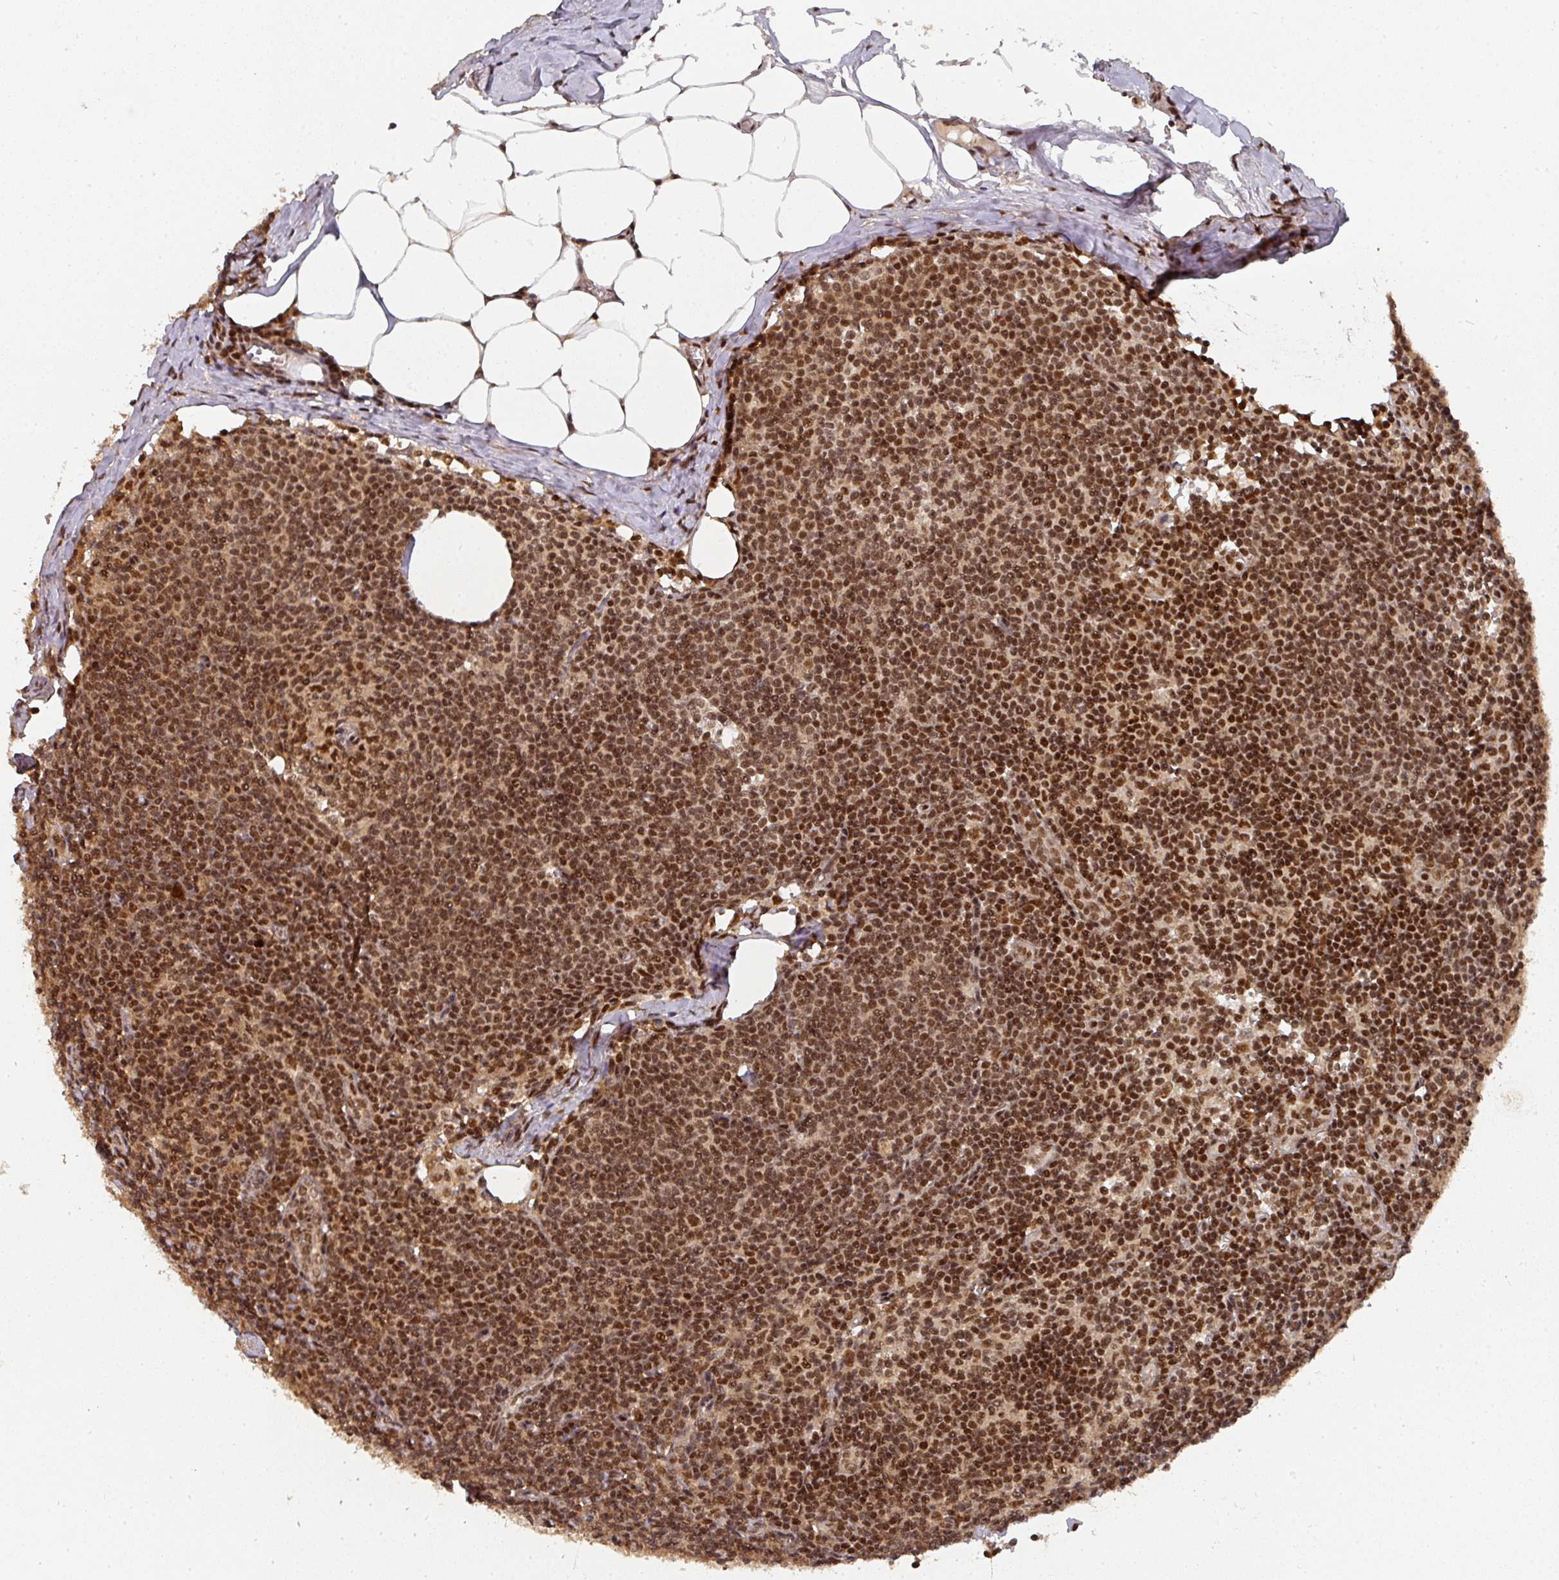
{"staining": {"intensity": "strong", "quantity": ">75%", "location": "nuclear"}, "tissue": "lymph node", "cell_type": "Germinal center cells", "image_type": "normal", "snomed": [{"axis": "morphology", "description": "Normal tissue, NOS"}, {"axis": "topography", "description": "Lymph node"}], "caption": "Immunohistochemistry photomicrograph of unremarkable human lymph node stained for a protein (brown), which shows high levels of strong nuclear positivity in approximately >75% of germinal center cells.", "gene": "DIDO1", "patient": {"sex": "female", "age": 59}}